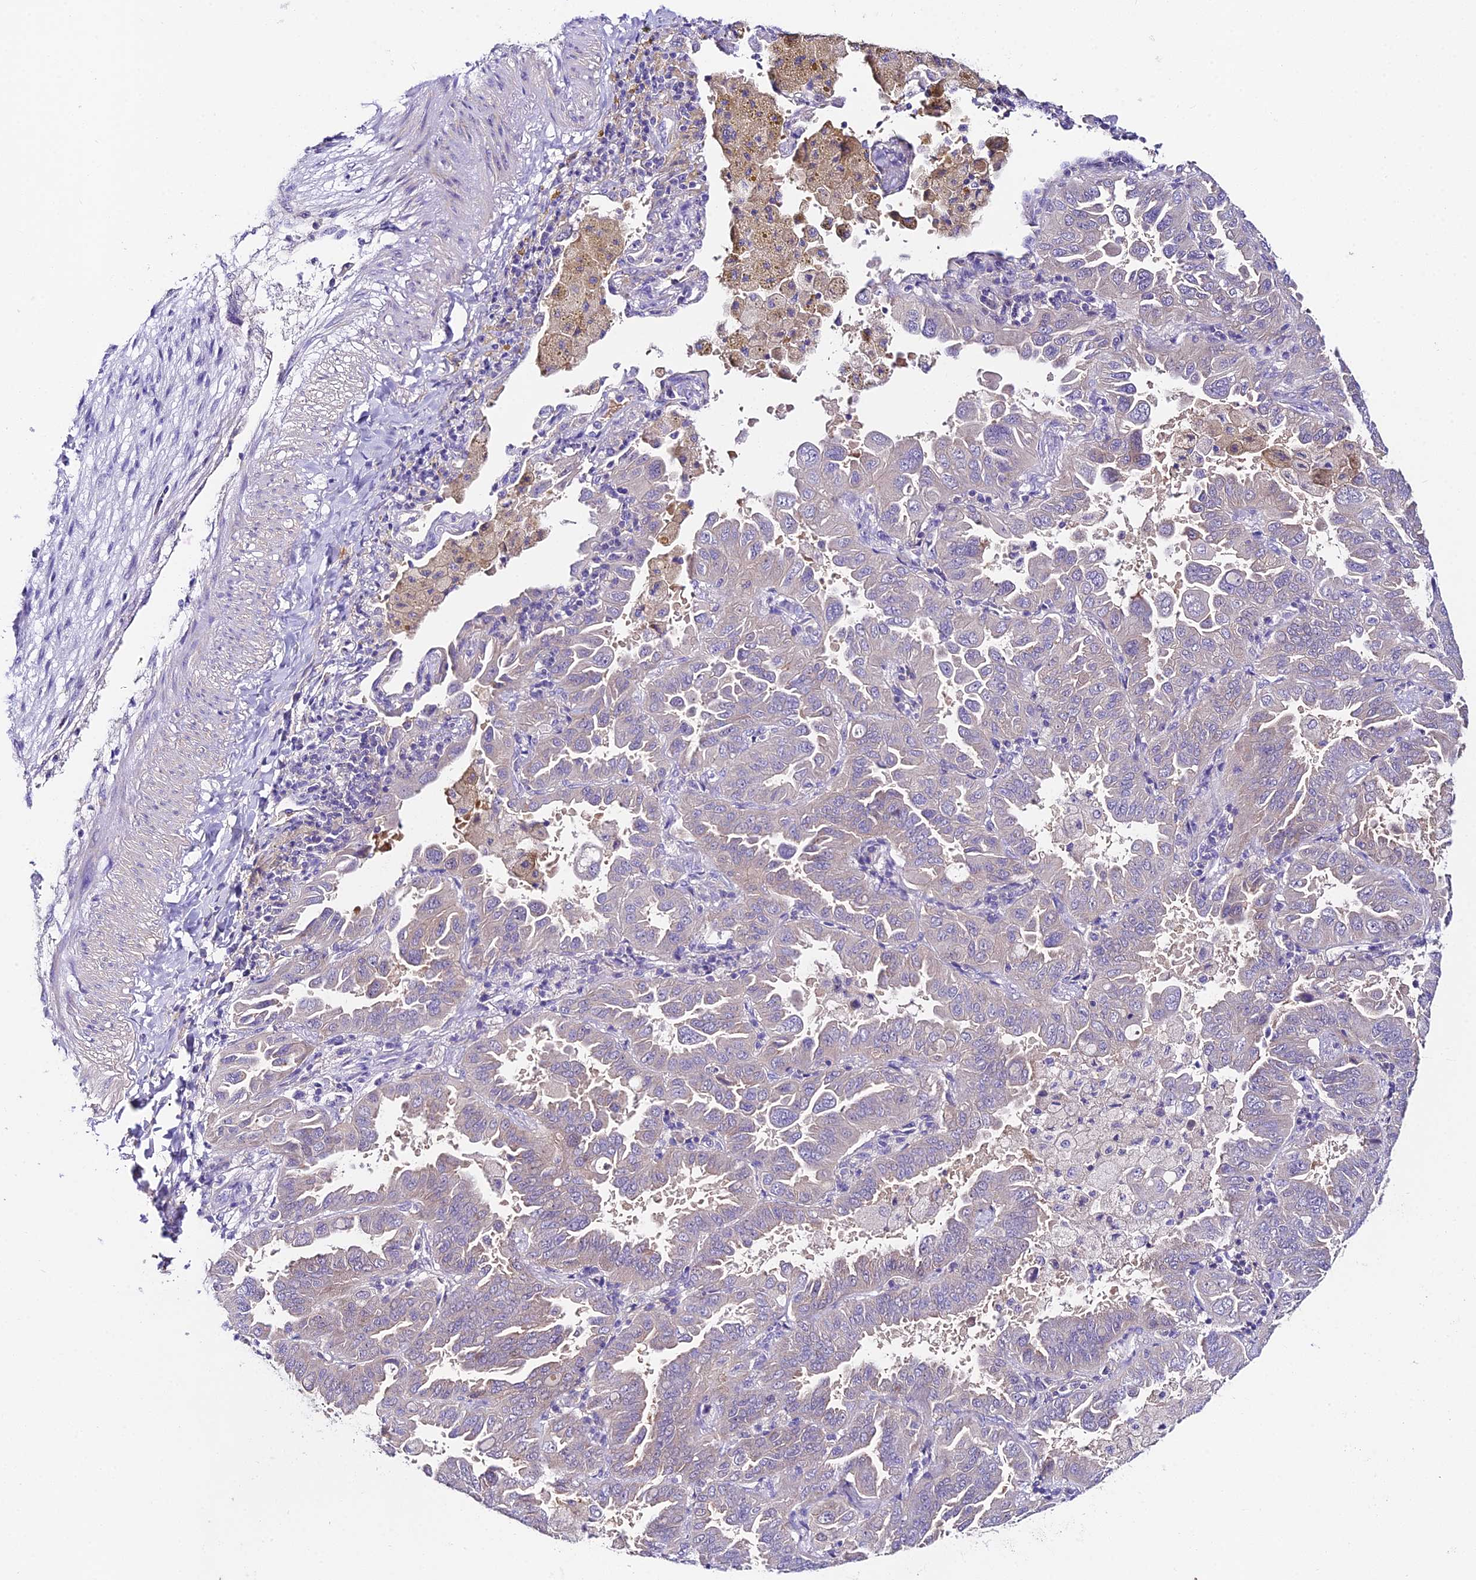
{"staining": {"intensity": "negative", "quantity": "none", "location": "none"}, "tissue": "lung cancer", "cell_type": "Tumor cells", "image_type": "cancer", "snomed": [{"axis": "morphology", "description": "Adenocarcinoma, NOS"}, {"axis": "topography", "description": "Lung"}], "caption": "Tumor cells are negative for brown protein staining in lung cancer (adenocarcinoma).", "gene": "DUSP29", "patient": {"sex": "male", "age": 64}}